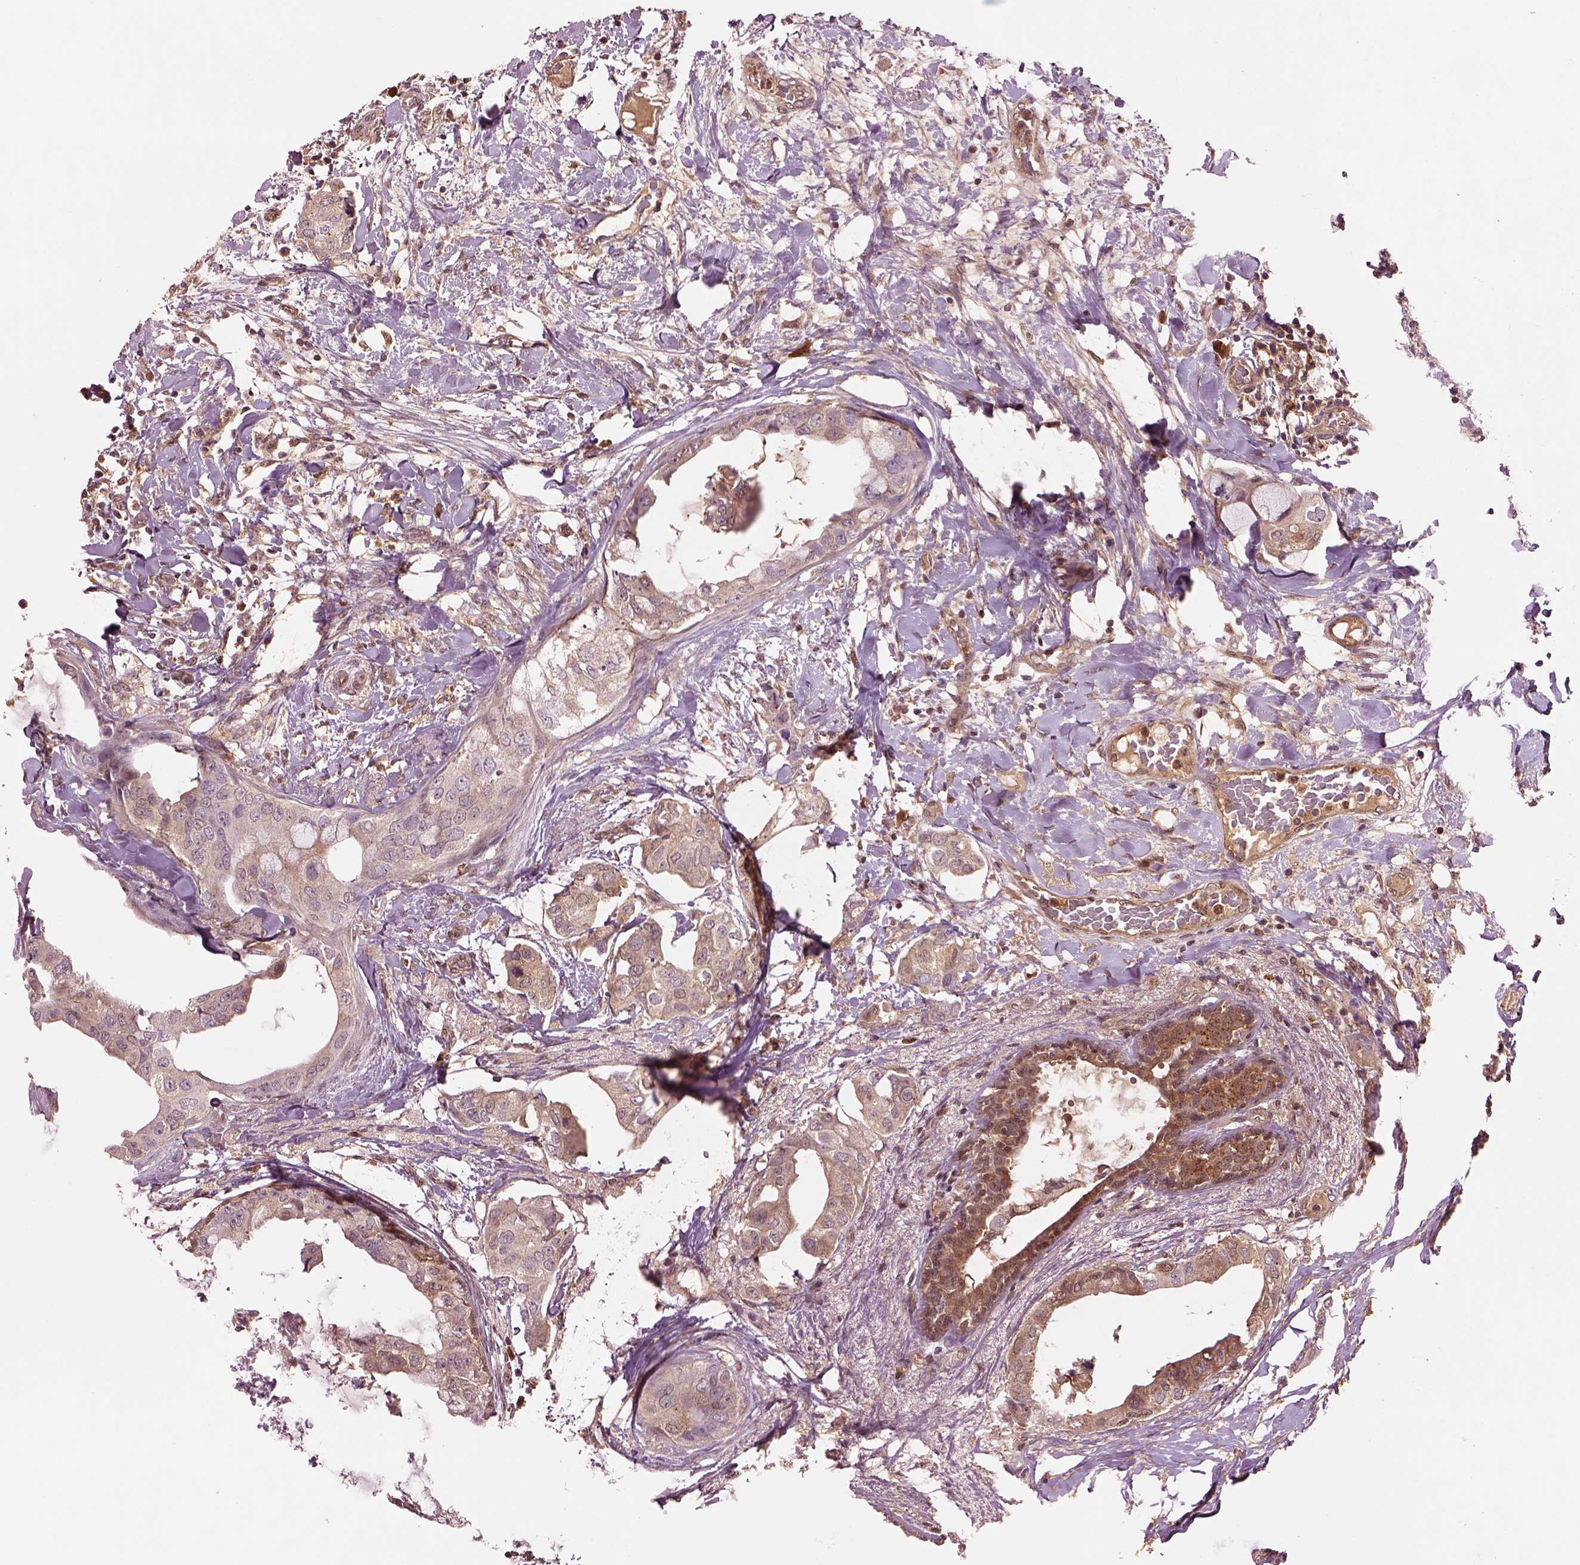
{"staining": {"intensity": "weak", "quantity": ">75%", "location": "cytoplasmic/membranous"}, "tissue": "breast cancer", "cell_type": "Tumor cells", "image_type": "cancer", "snomed": [{"axis": "morphology", "description": "Normal tissue, NOS"}, {"axis": "morphology", "description": "Duct carcinoma"}, {"axis": "topography", "description": "Breast"}], "caption": "Human breast invasive ductal carcinoma stained with a protein marker reveals weak staining in tumor cells.", "gene": "MDP1", "patient": {"sex": "female", "age": 40}}